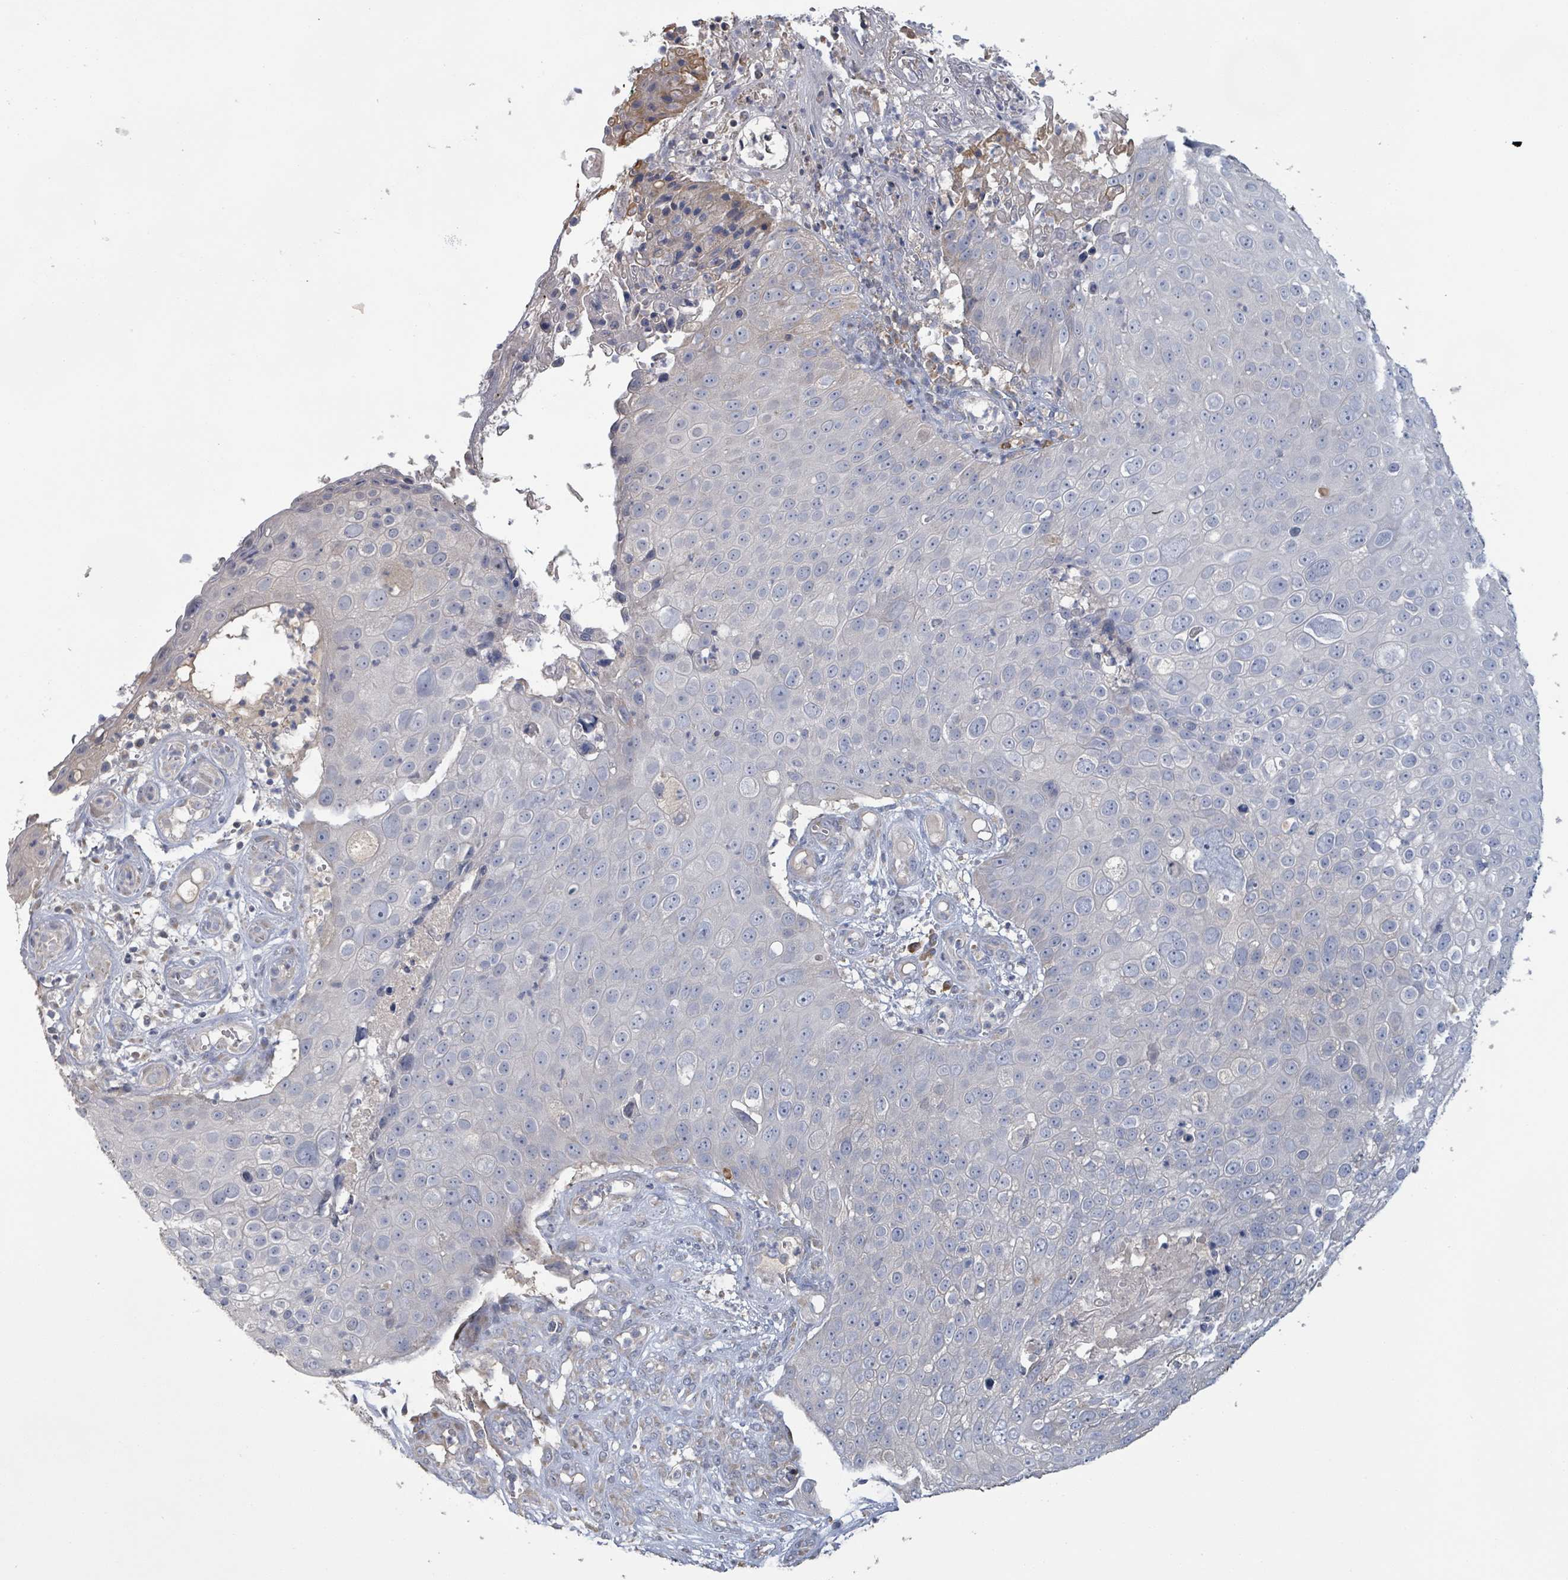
{"staining": {"intensity": "negative", "quantity": "none", "location": "none"}, "tissue": "skin cancer", "cell_type": "Tumor cells", "image_type": "cancer", "snomed": [{"axis": "morphology", "description": "Squamous cell carcinoma, NOS"}, {"axis": "topography", "description": "Skin"}], "caption": "High power microscopy histopathology image of an immunohistochemistry (IHC) histopathology image of skin cancer (squamous cell carcinoma), revealing no significant staining in tumor cells.", "gene": "KCNS2", "patient": {"sex": "male", "age": 71}}